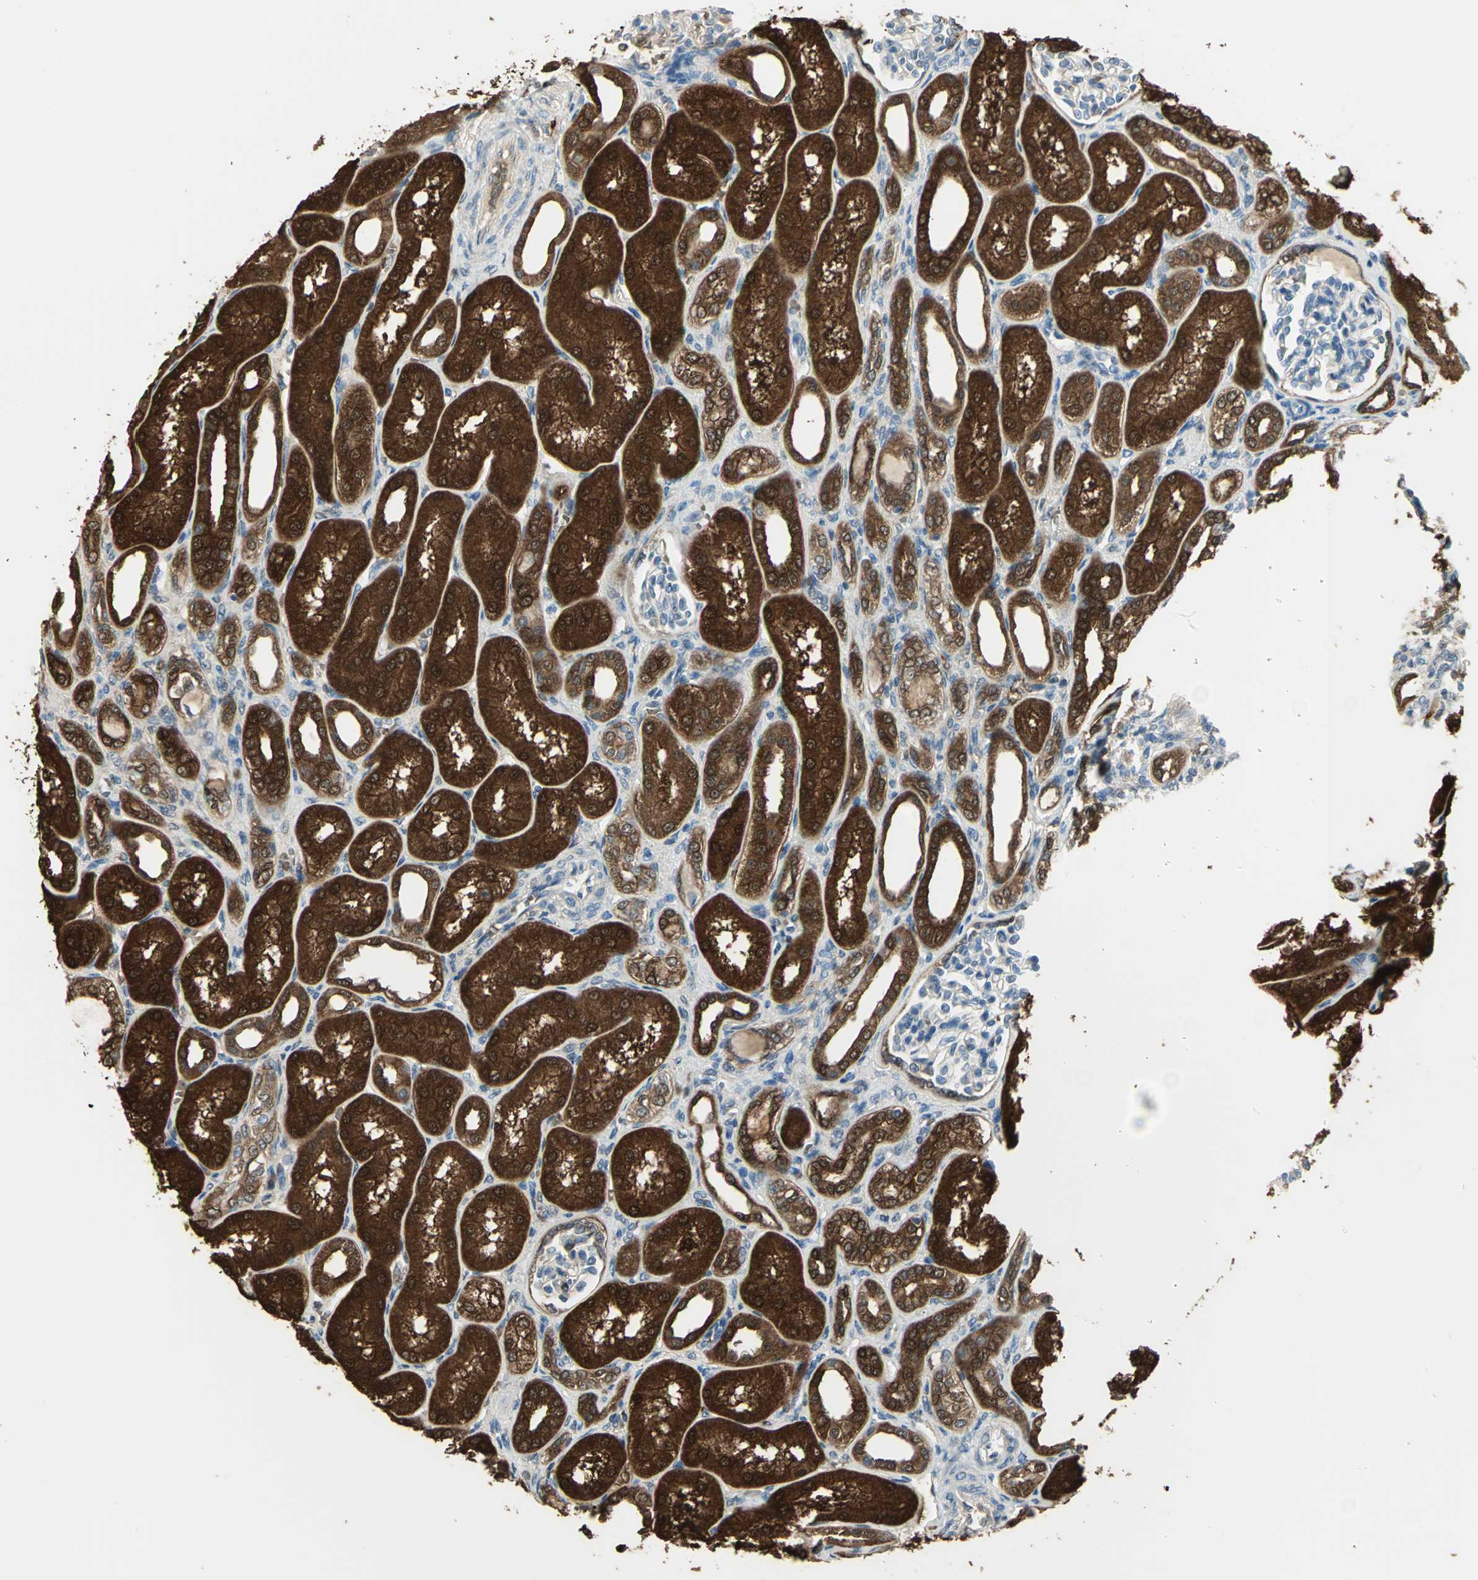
{"staining": {"intensity": "weak", "quantity": "25%-75%", "location": "cytoplasmic/membranous,nuclear"}, "tissue": "kidney", "cell_type": "Cells in glomeruli", "image_type": "normal", "snomed": [{"axis": "morphology", "description": "Normal tissue, NOS"}, {"axis": "topography", "description": "Kidney"}], "caption": "Immunohistochemical staining of normal human kidney demonstrates low levels of weak cytoplasmic/membranous,nuclear positivity in about 25%-75% of cells in glomeruli.", "gene": "DDAH1", "patient": {"sex": "male", "age": 7}}